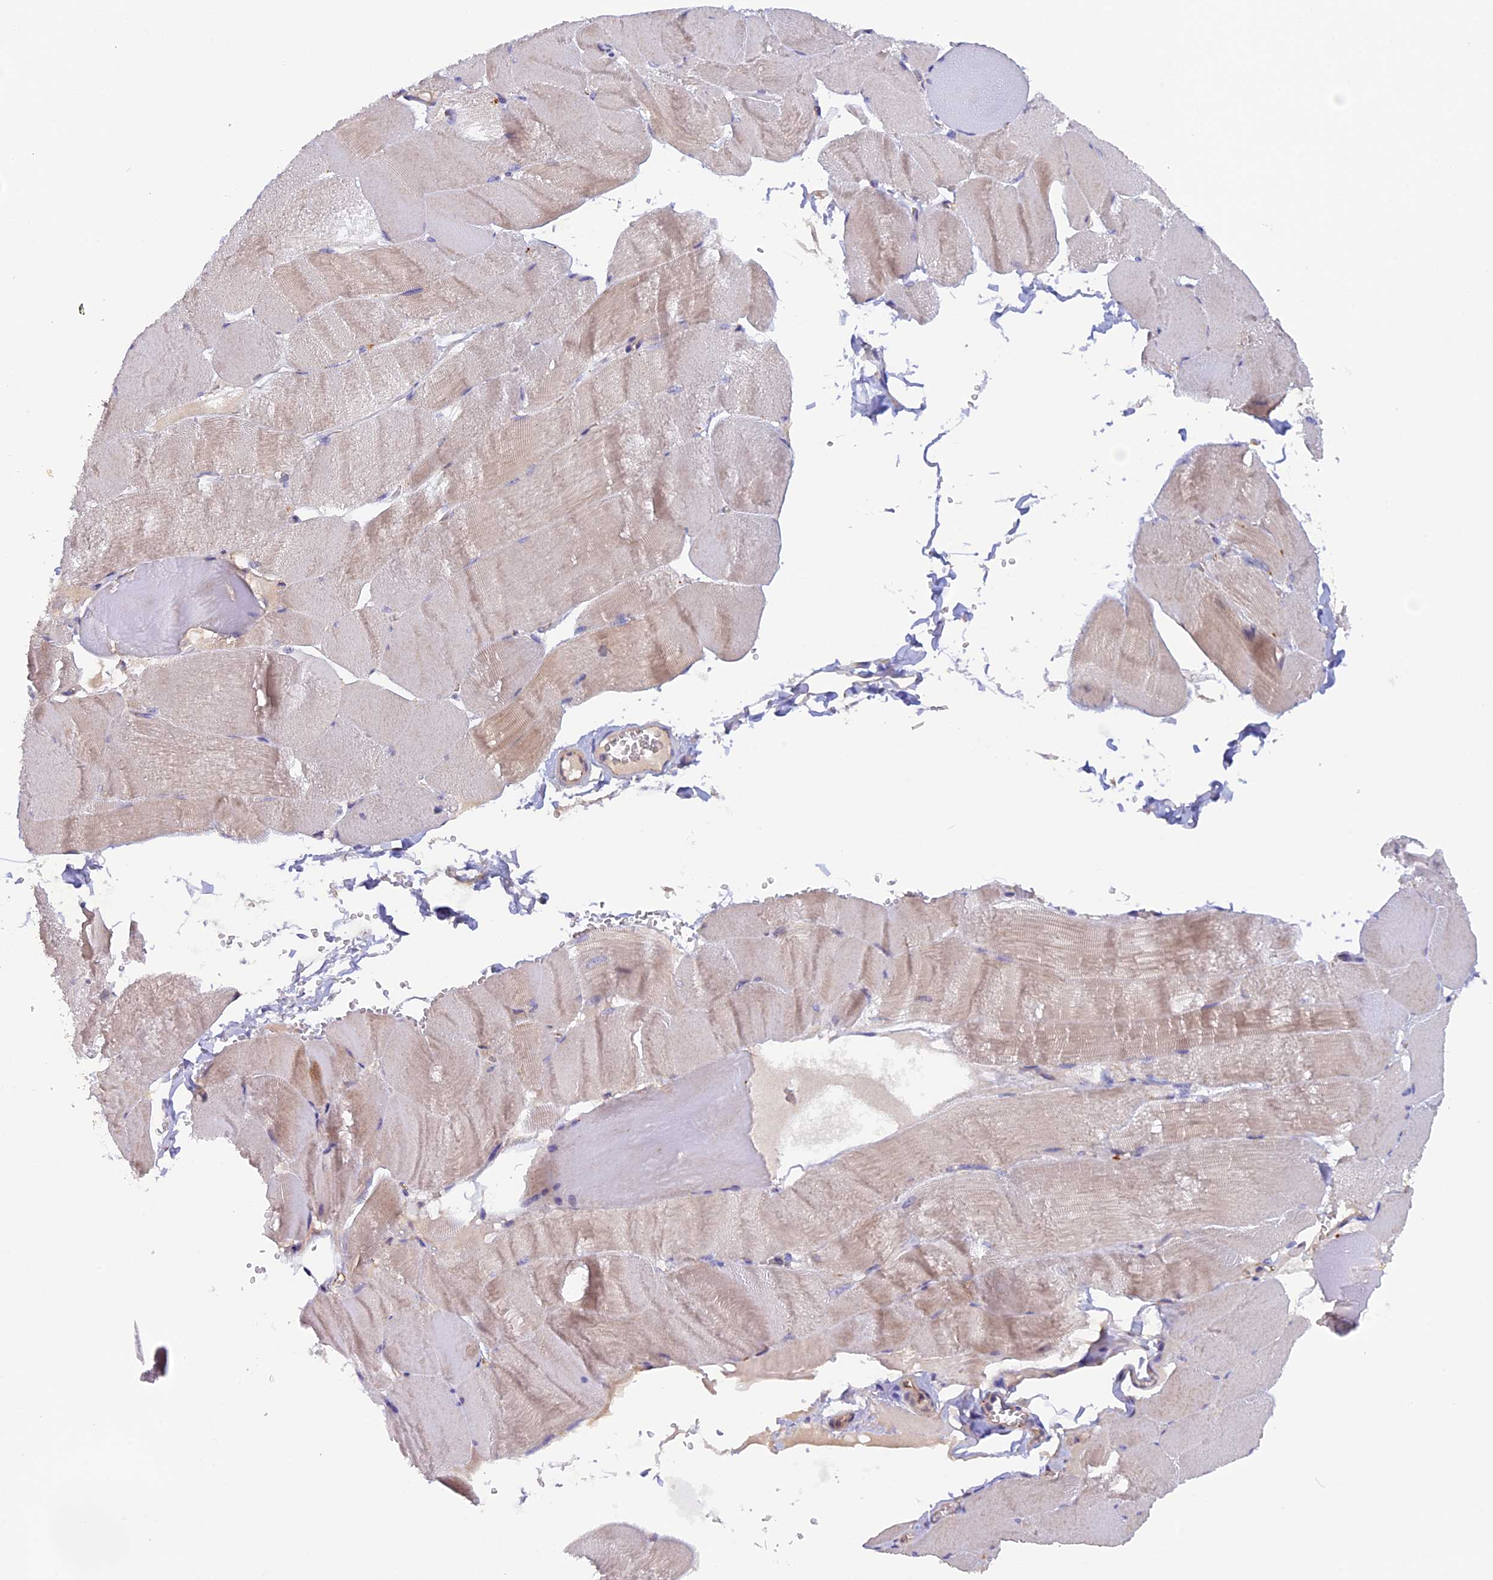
{"staining": {"intensity": "weak", "quantity": "25%-75%", "location": "cytoplasmic/membranous"}, "tissue": "skeletal muscle", "cell_type": "Myocytes", "image_type": "normal", "snomed": [{"axis": "morphology", "description": "Normal tissue, NOS"}, {"axis": "morphology", "description": "Basal cell carcinoma"}, {"axis": "topography", "description": "Skeletal muscle"}], "caption": "Immunohistochemistry (DAB (3,3'-diaminobenzidine)) staining of benign skeletal muscle exhibits weak cytoplasmic/membranous protein expression in about 25%-75% of myocytes.", "gene": "DUS3L", "patient": {"sex": "female", "age": 64}}